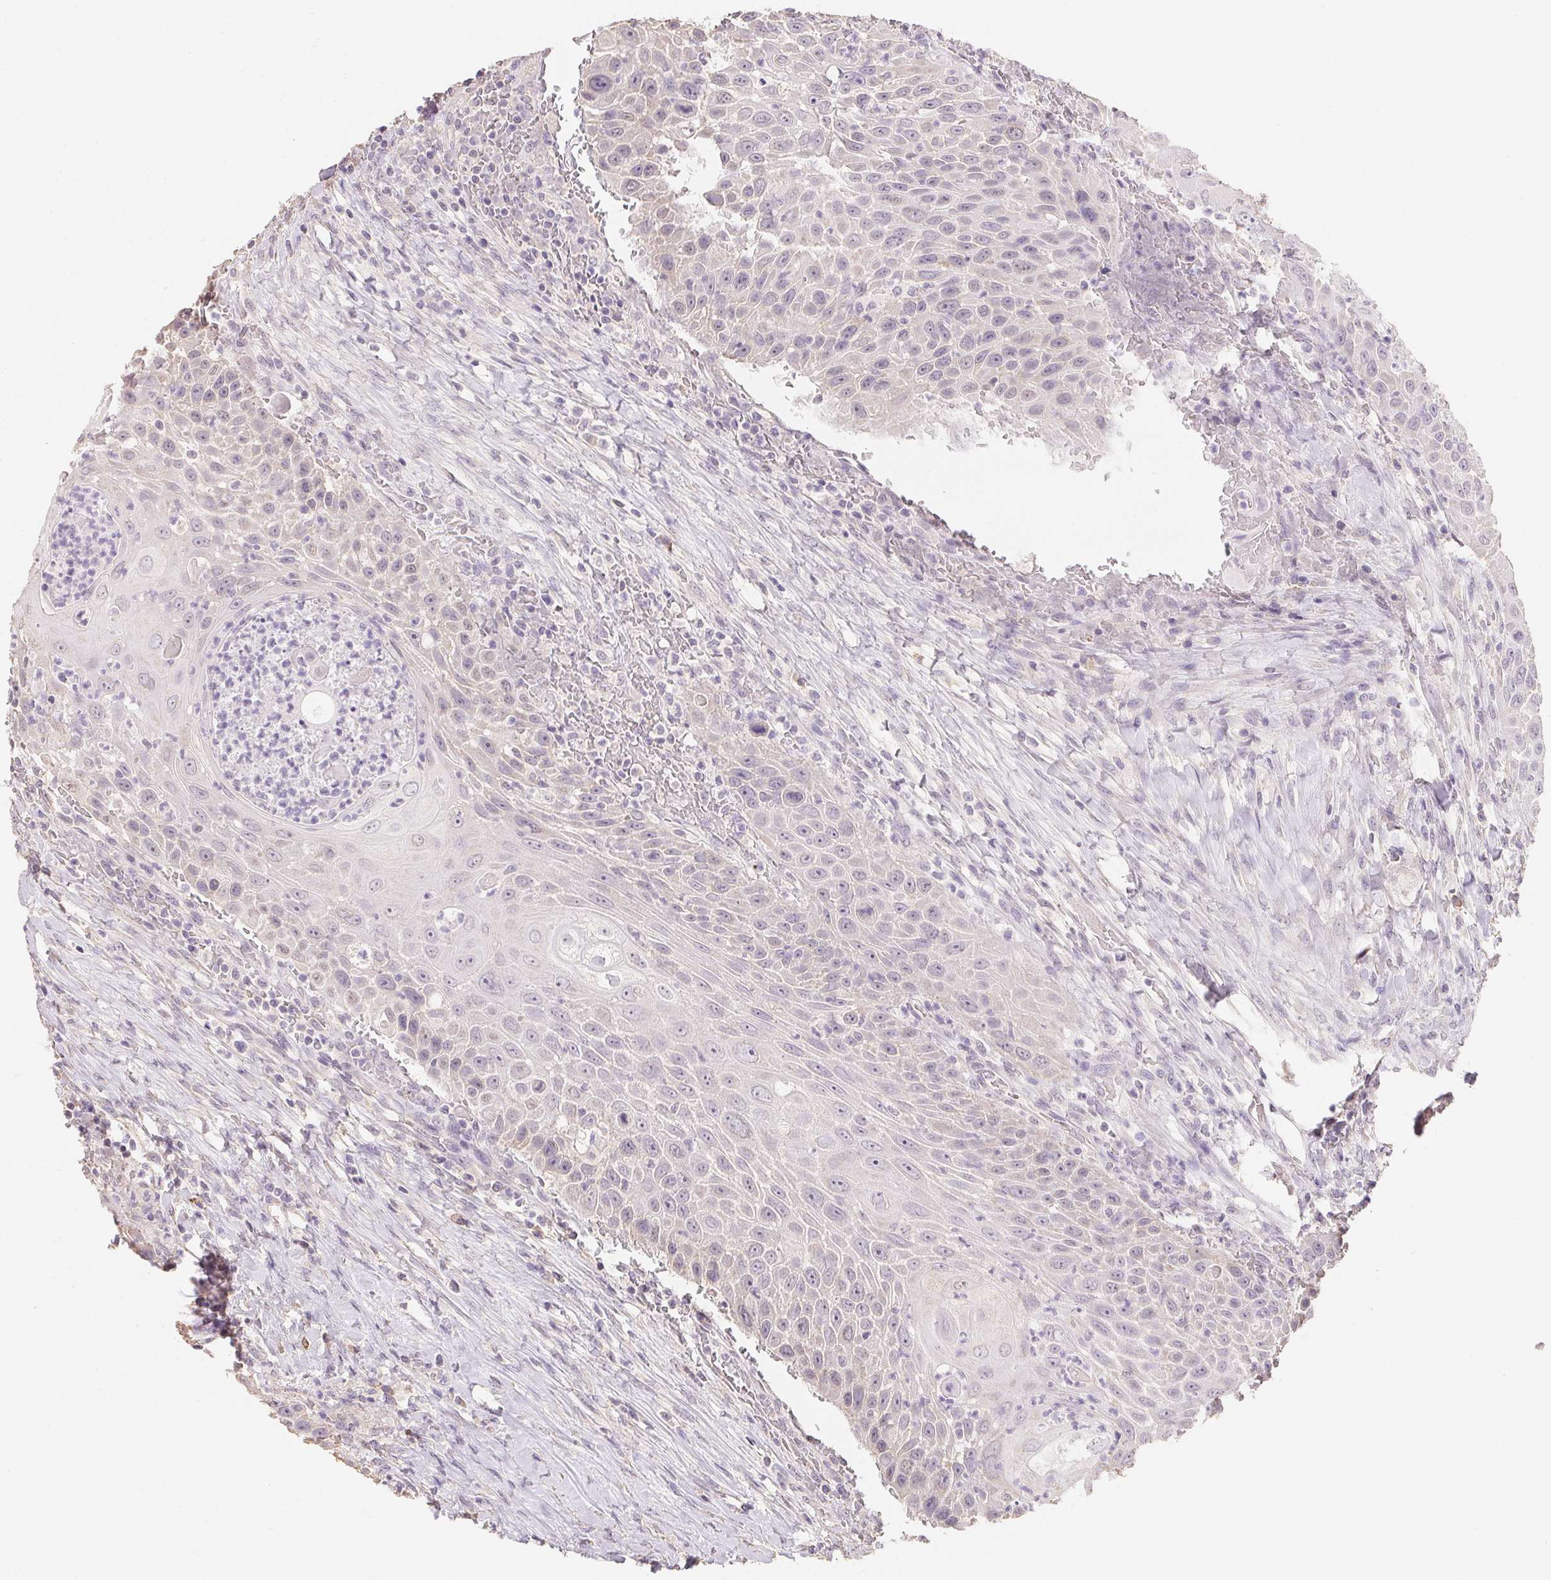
{"staining": {"intensity": "weak", "quantity": "25%-75%", "location": "cytoplasmic/membranous"}, "tissue": "head and neck cancer", "cell_type": "Tumor cells", "image_type": "cancer", "snomed": [{"axis": "morphology", "description": "Squamous cell carcinoma, NOS"}, {"axis": "topography", "description": "Head-Neck"}], "caption": "Immunohistochemical staining of human head and neck cancer exhibits low levels of weak cytoplasmic/membranous expression in approximately 25%-75% of tumor cells.", "gene": "MAP7D2", "patient": {"sex": "male", "age": 69}}